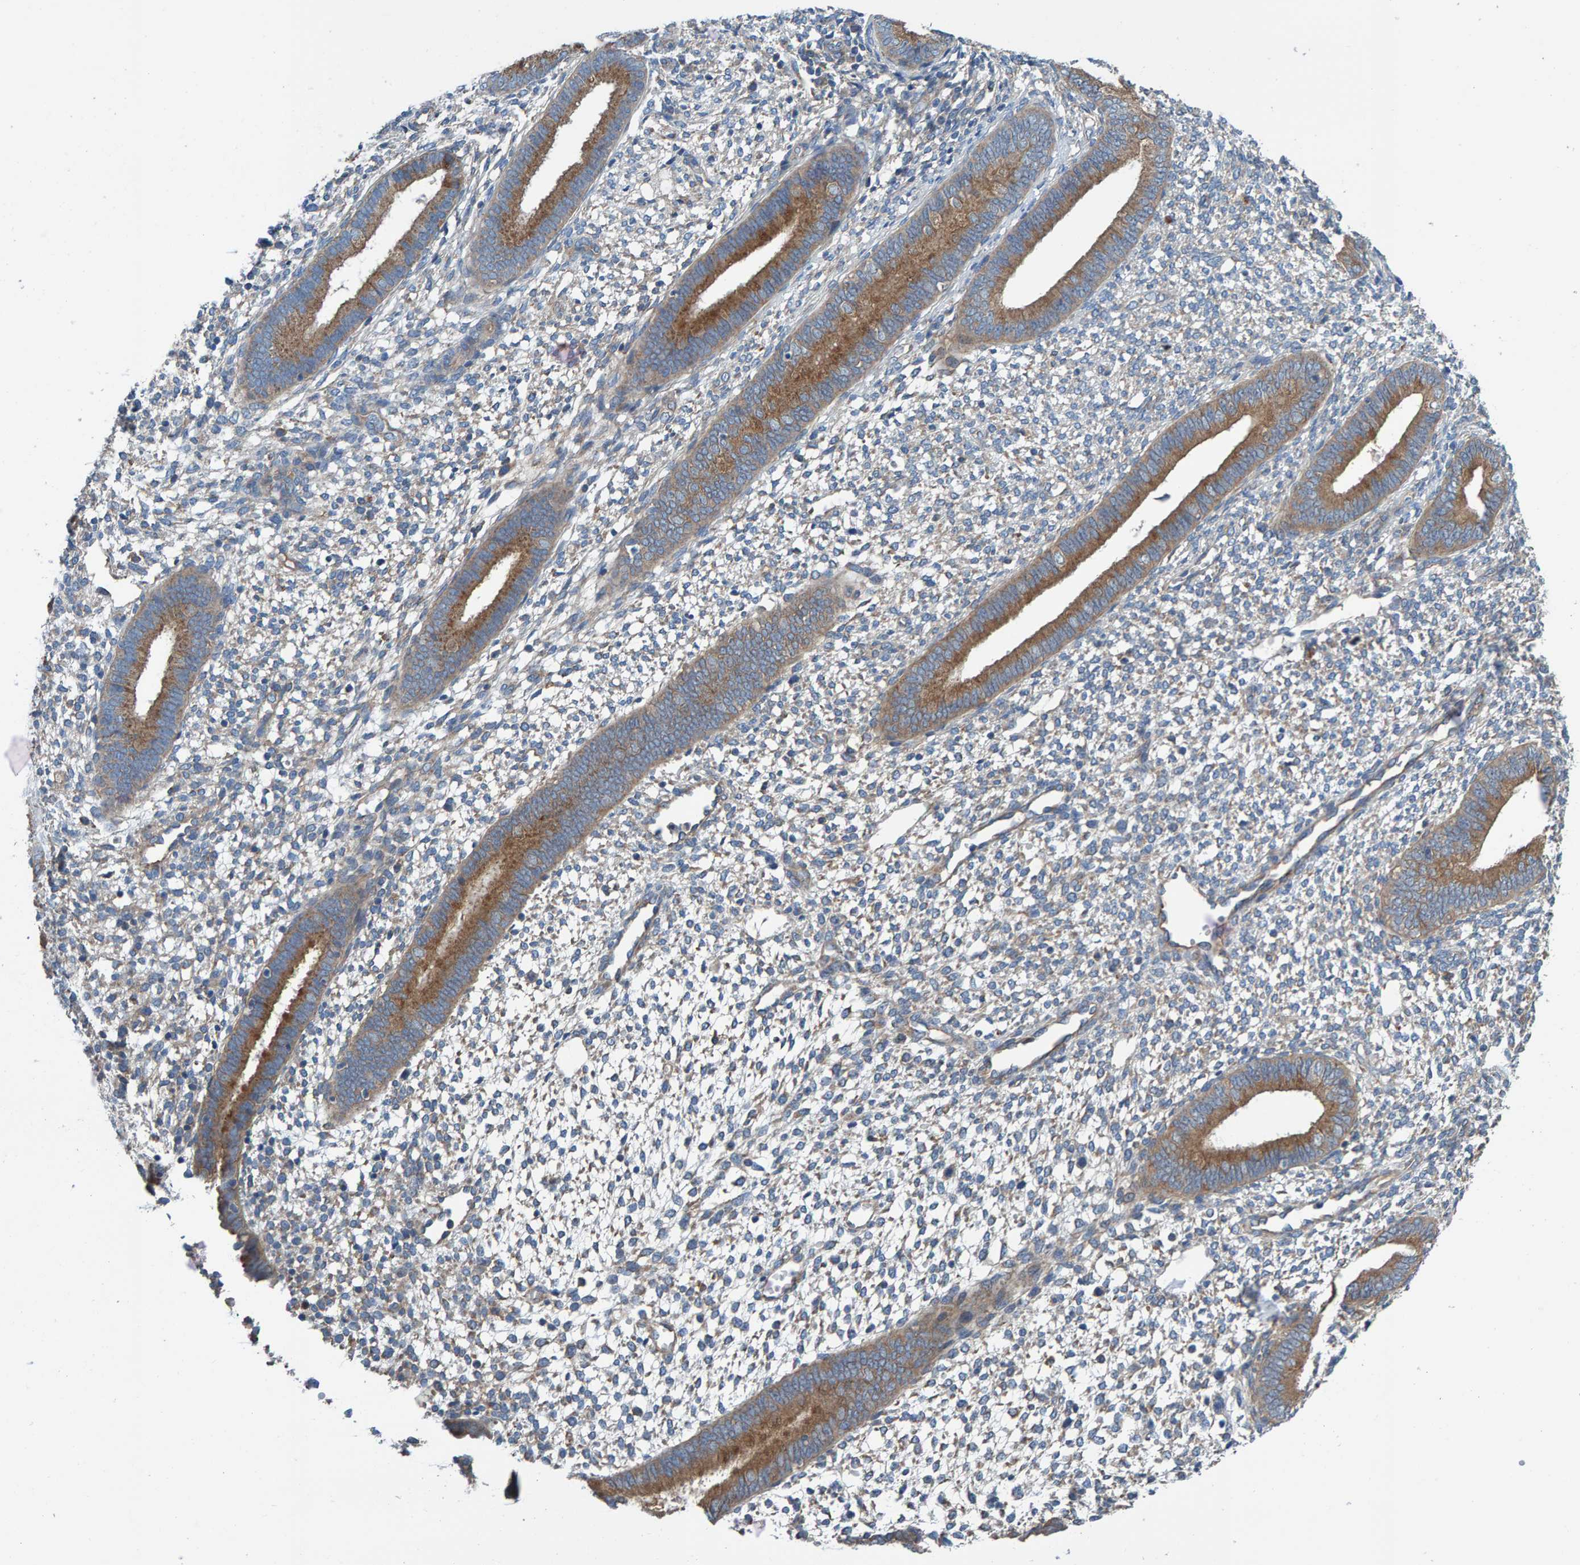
{"staining": {"intensity": "weak", "quantity": "25%-75%", "location": "cytoplasmic/membranous"}, "tissue": "endometrium", "cell_type": "Cells in endometrial stroma", "image_type": "normal", "snomed": [{"axis": "morphology", "description": "Normal tissue, NOS"}, {"axis": "topography", "description": "Endometrium"}], "caption": "The micrograph exhibits staining of normal endometrium, revealing weak cytoplasmic/membranous protein positivity (brown color) within cells in endometrial stroma. (DAB (3,3'-diaminobenzidine) IHC, brown staining for protein, blue staining for nuclei).", "gene": "MKLN1", "patient": {"sex": "female", "age": 46}}